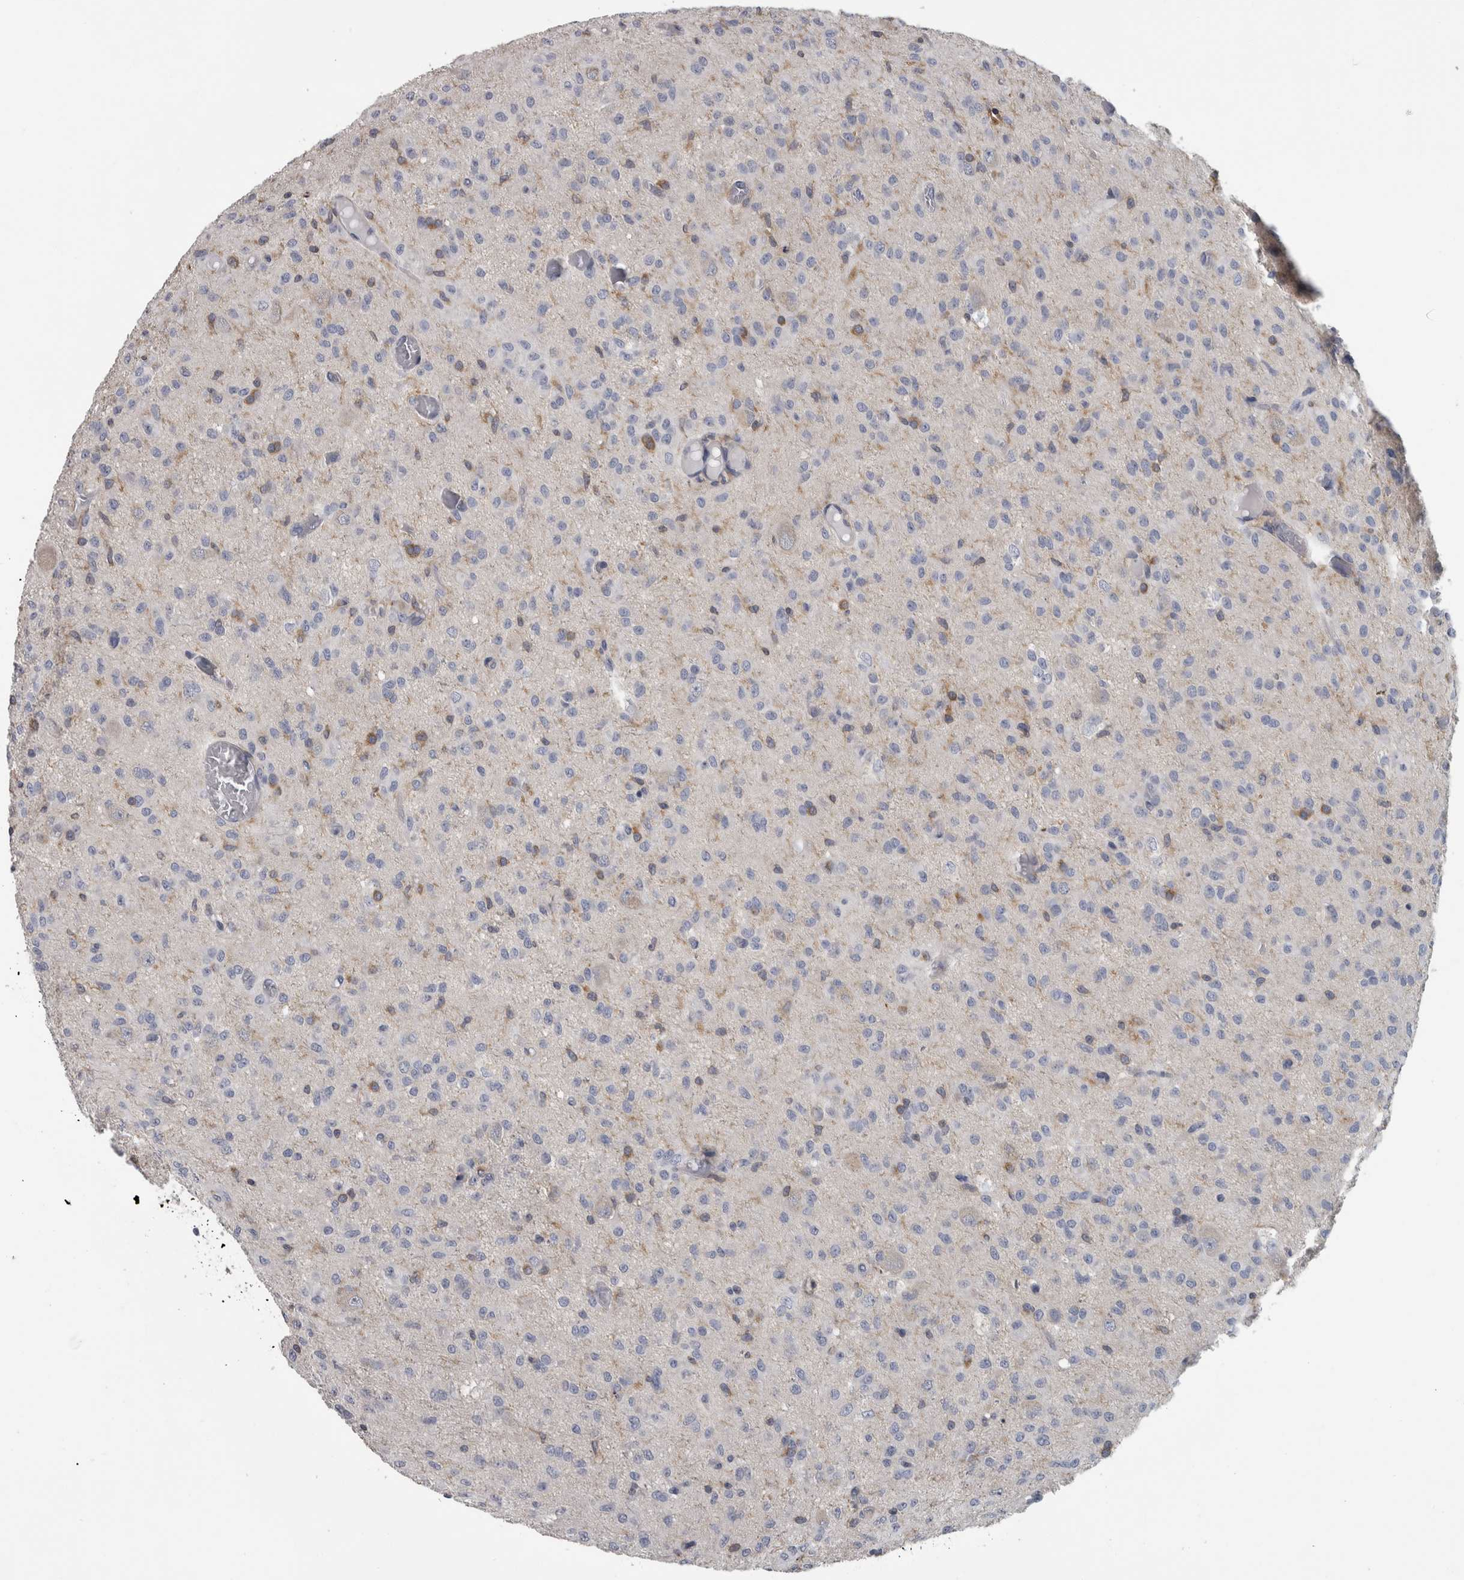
{"staining": {"intensity": "weak", "quantity": "<25%", "location": "cytoplasmic/membranous"}, "tissue": "glioma", "cell_type": "Tumor cells", "image_type": "cancer", "snomed": [{"axis": "morphology", "description": "Glioma, malignant, High grade"}, {"axis": "topography", "description": "Brain"}], "caption": "IHC image of human malignant glioma (high-grade) stained for a protein (brown), which reveals no positivity in tumor cells.", "gene": "EFEMP2", "patient": {"sex": "female", "age": 59}}